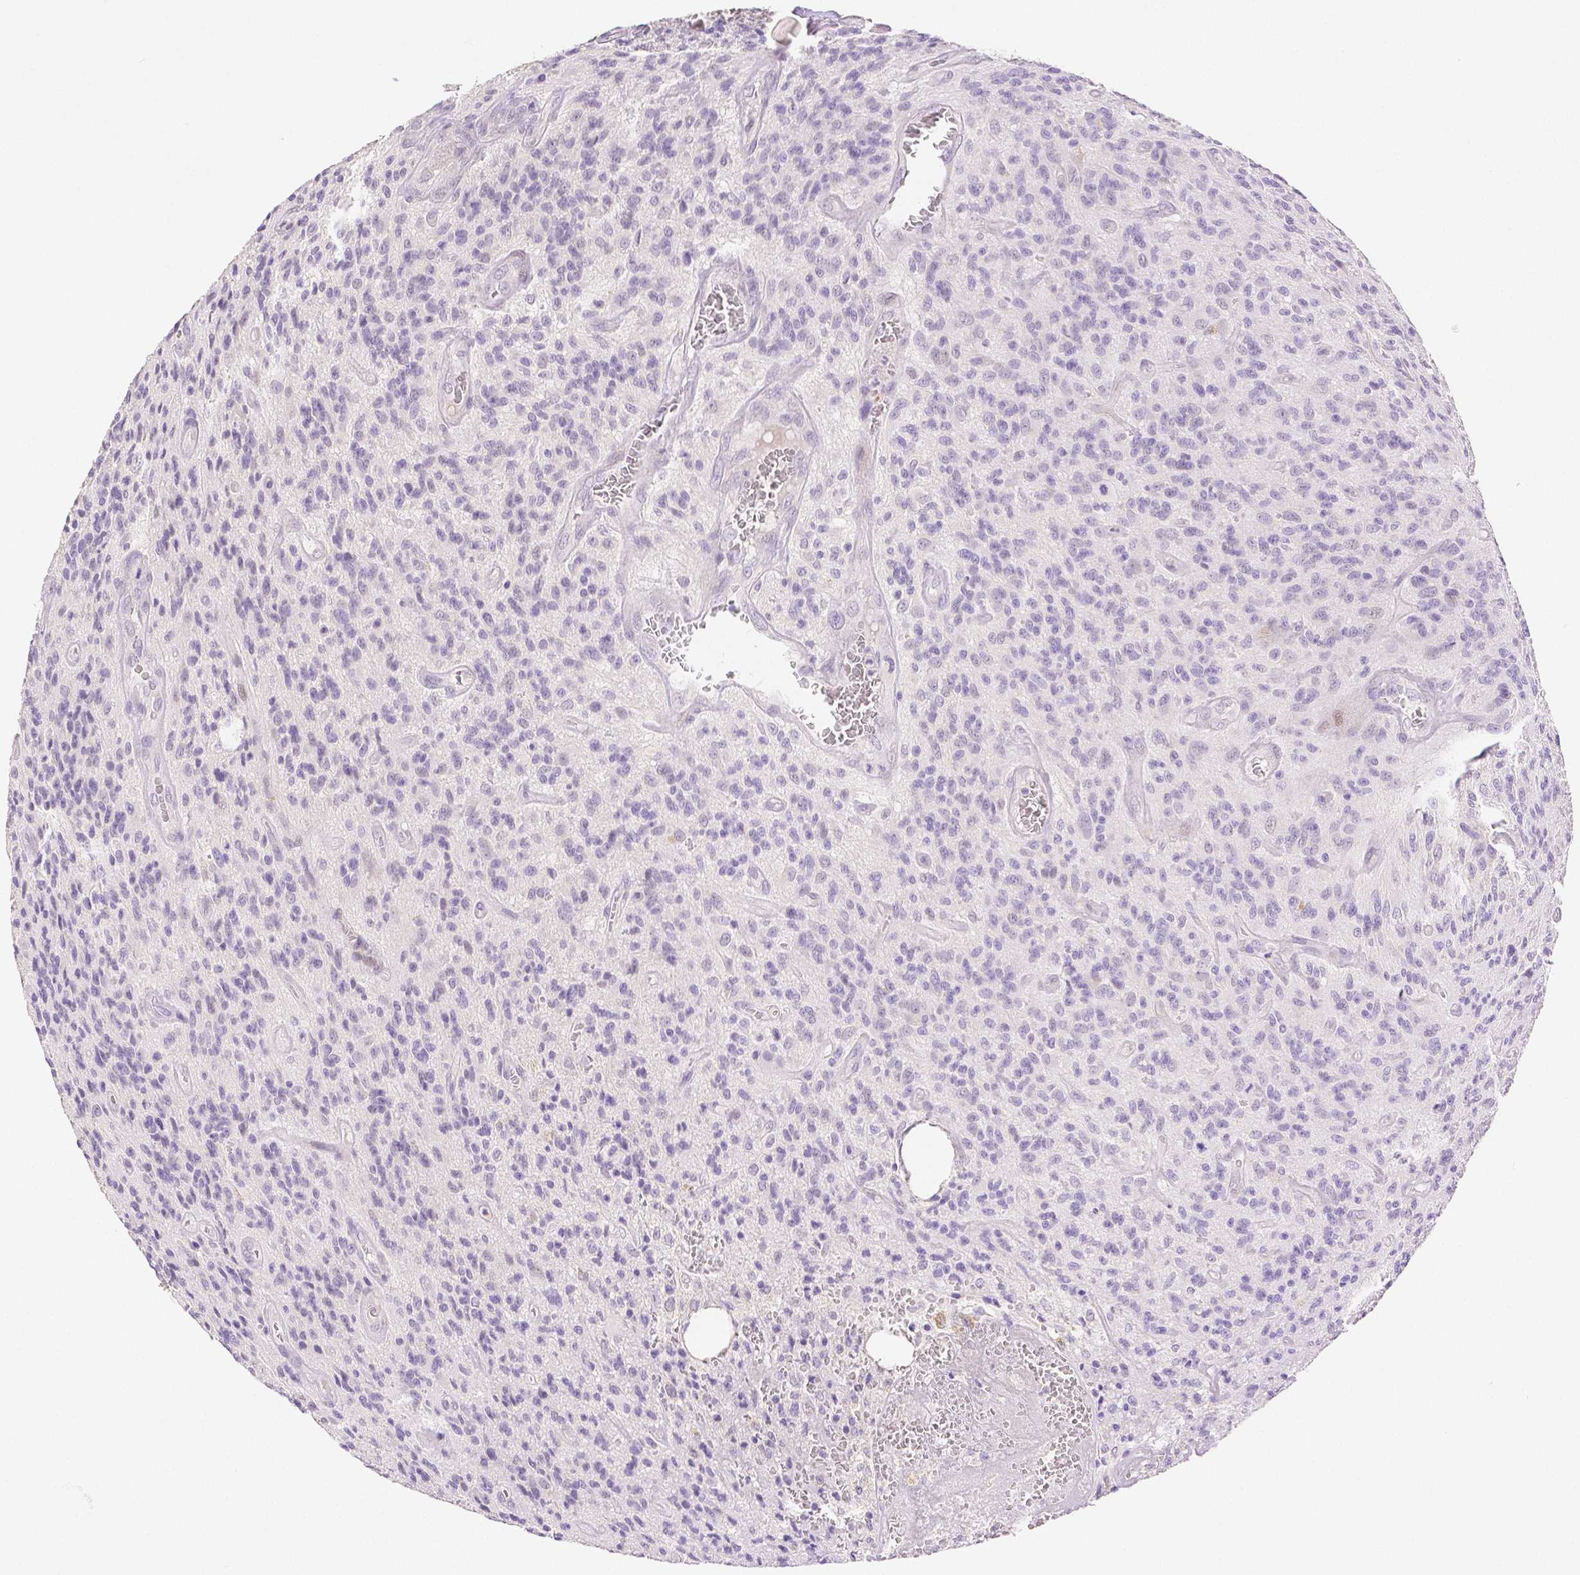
{"staining": {"intensity": "negative", "quantity": "none", "location": "none"}, "tissue": "glioma", "cell_type": "Tumor cells", "image_type": "cancer", "snomed": [{"axis": "morphology", "description": "Glioma, malignant, High grade"}, {"axis": "topography", "description": "Brain"}], "caption": "DAB (3,3'-diaminobenzidine) immunohistochemical staining of human malignant glioma (high-grade) reveals no significant positivity in tumor cells.", "gene": "HNF1B", "patient": {"sex": "male", "age": 76}}